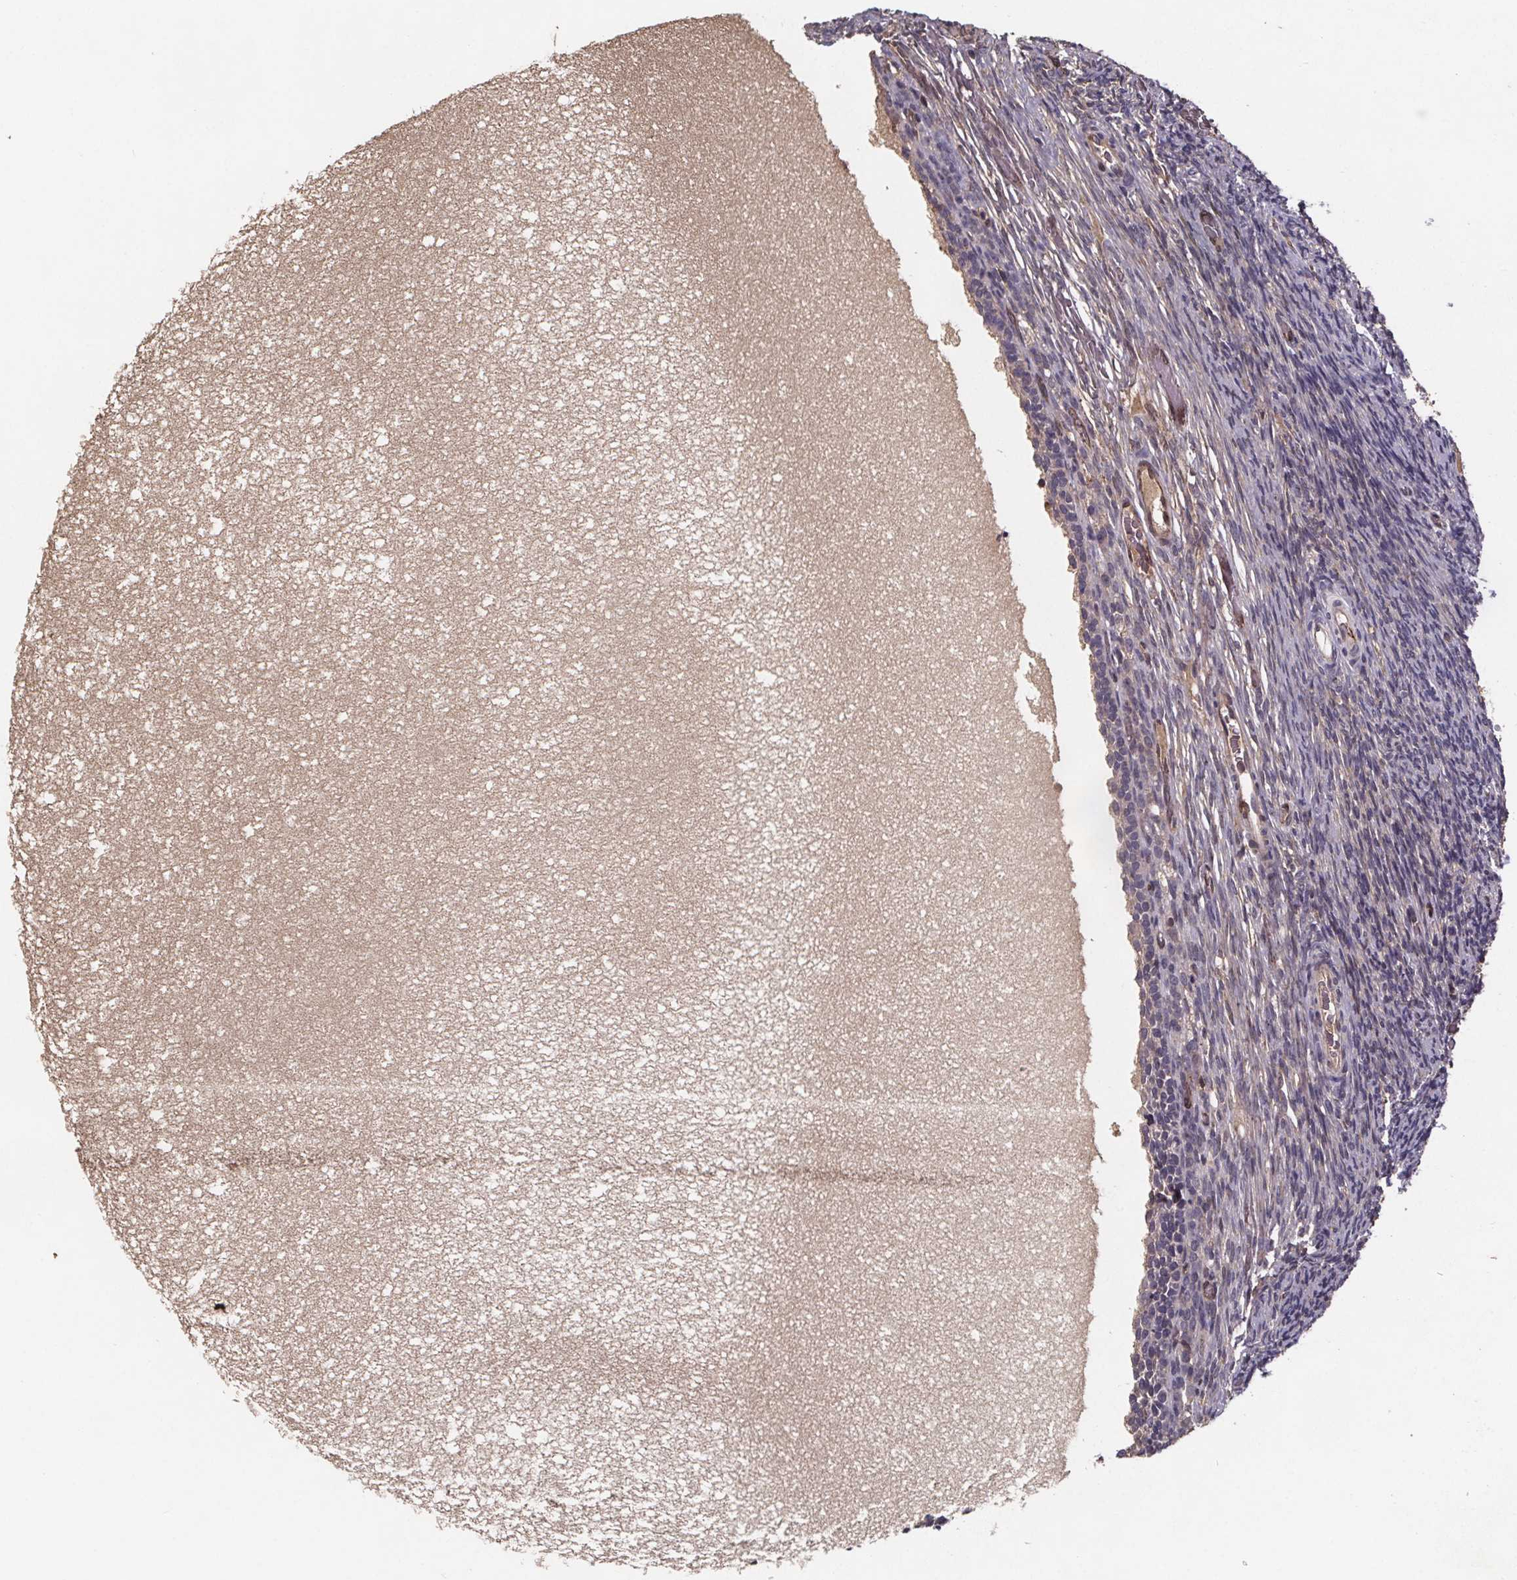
{"staining": {"intensity": "moderate", "quantity": "25%-75%", "location": "nuclear"}, "tissue": "ovary", "cell_type": "Follicle cells", "image_type": "normal", "snomed": [{"axis": "morphology", "description": "Normal tissue, NOS"}, {"axis": "topography", "description": "Ovary"}], "caption": "DAB (3,3'-diaminobenzidine) immunohistochemical staining of benign human ovary shows moderate nuclear protein positivity in about 25%-75% of follicle cells. The staining is performed using DAB brown chromogen to label protein expression. The nuclei are counter-stained blue using hematoxylin.", "gene": "FASTKD3", "patient": {"sex": "female", "age": 34}}